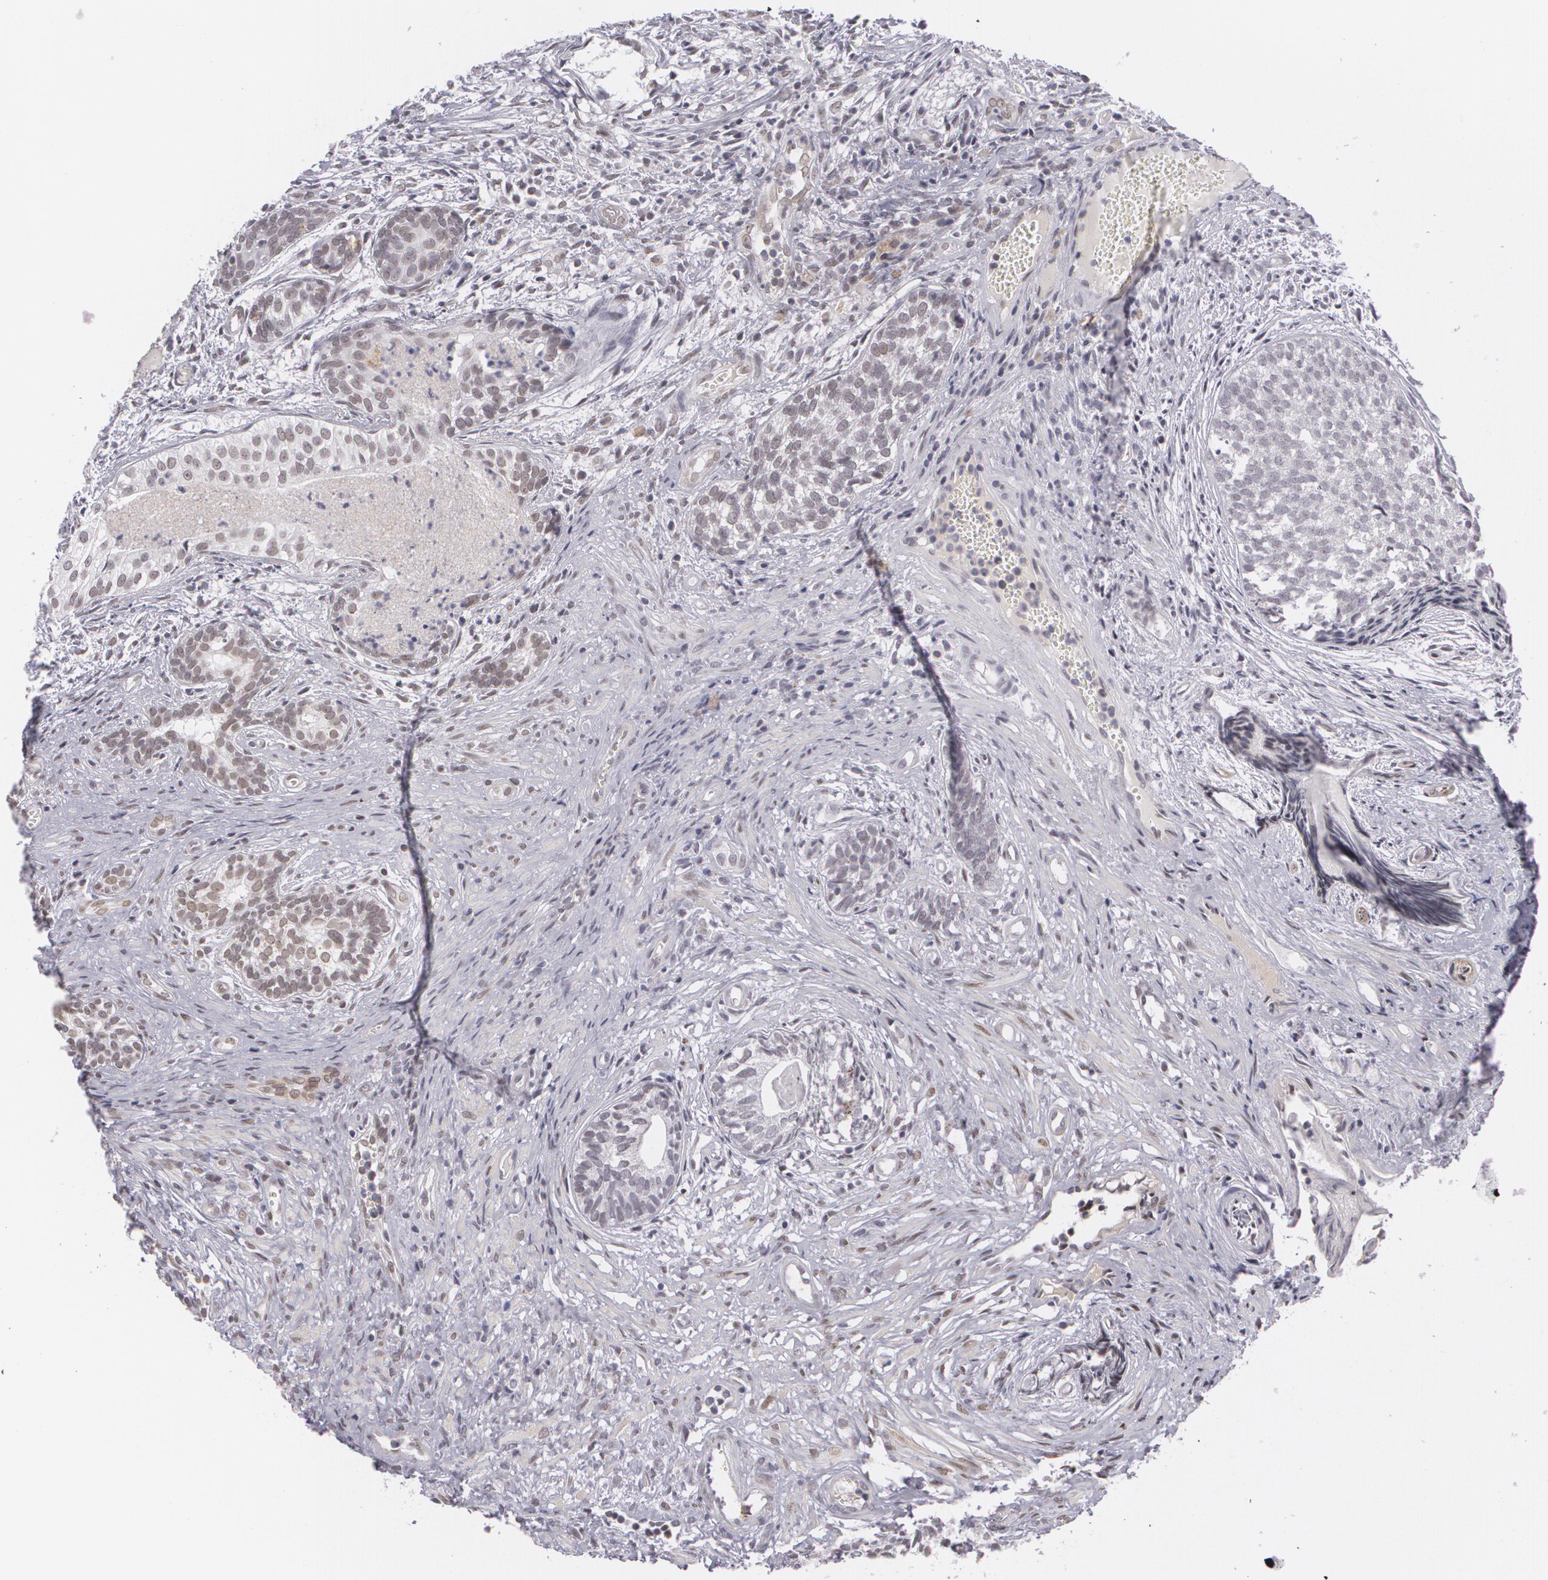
{"staining": {"intensity": "negative", "quantity": "none", "location": "none"}, "tissue": "urothelial cancer", "cell_type": "Tumor cells", "image_type": "cancer", "snomed": [{"axis": "morphology", "description": "Urothelial carcinoma, Low grade"}, {"axis": "topography", "description": "Urinary bladder"}], "caption": "Immunohistochemistry (IHC) image of neoplastic tissue: urothelial carcinoma (low-grade) stained with DAB exhibits no significant protein expression in tumor cells. Nuclei are stained in blue.", "gene": "RRP7A", "patient": {"sex": "male", "age": 84}}